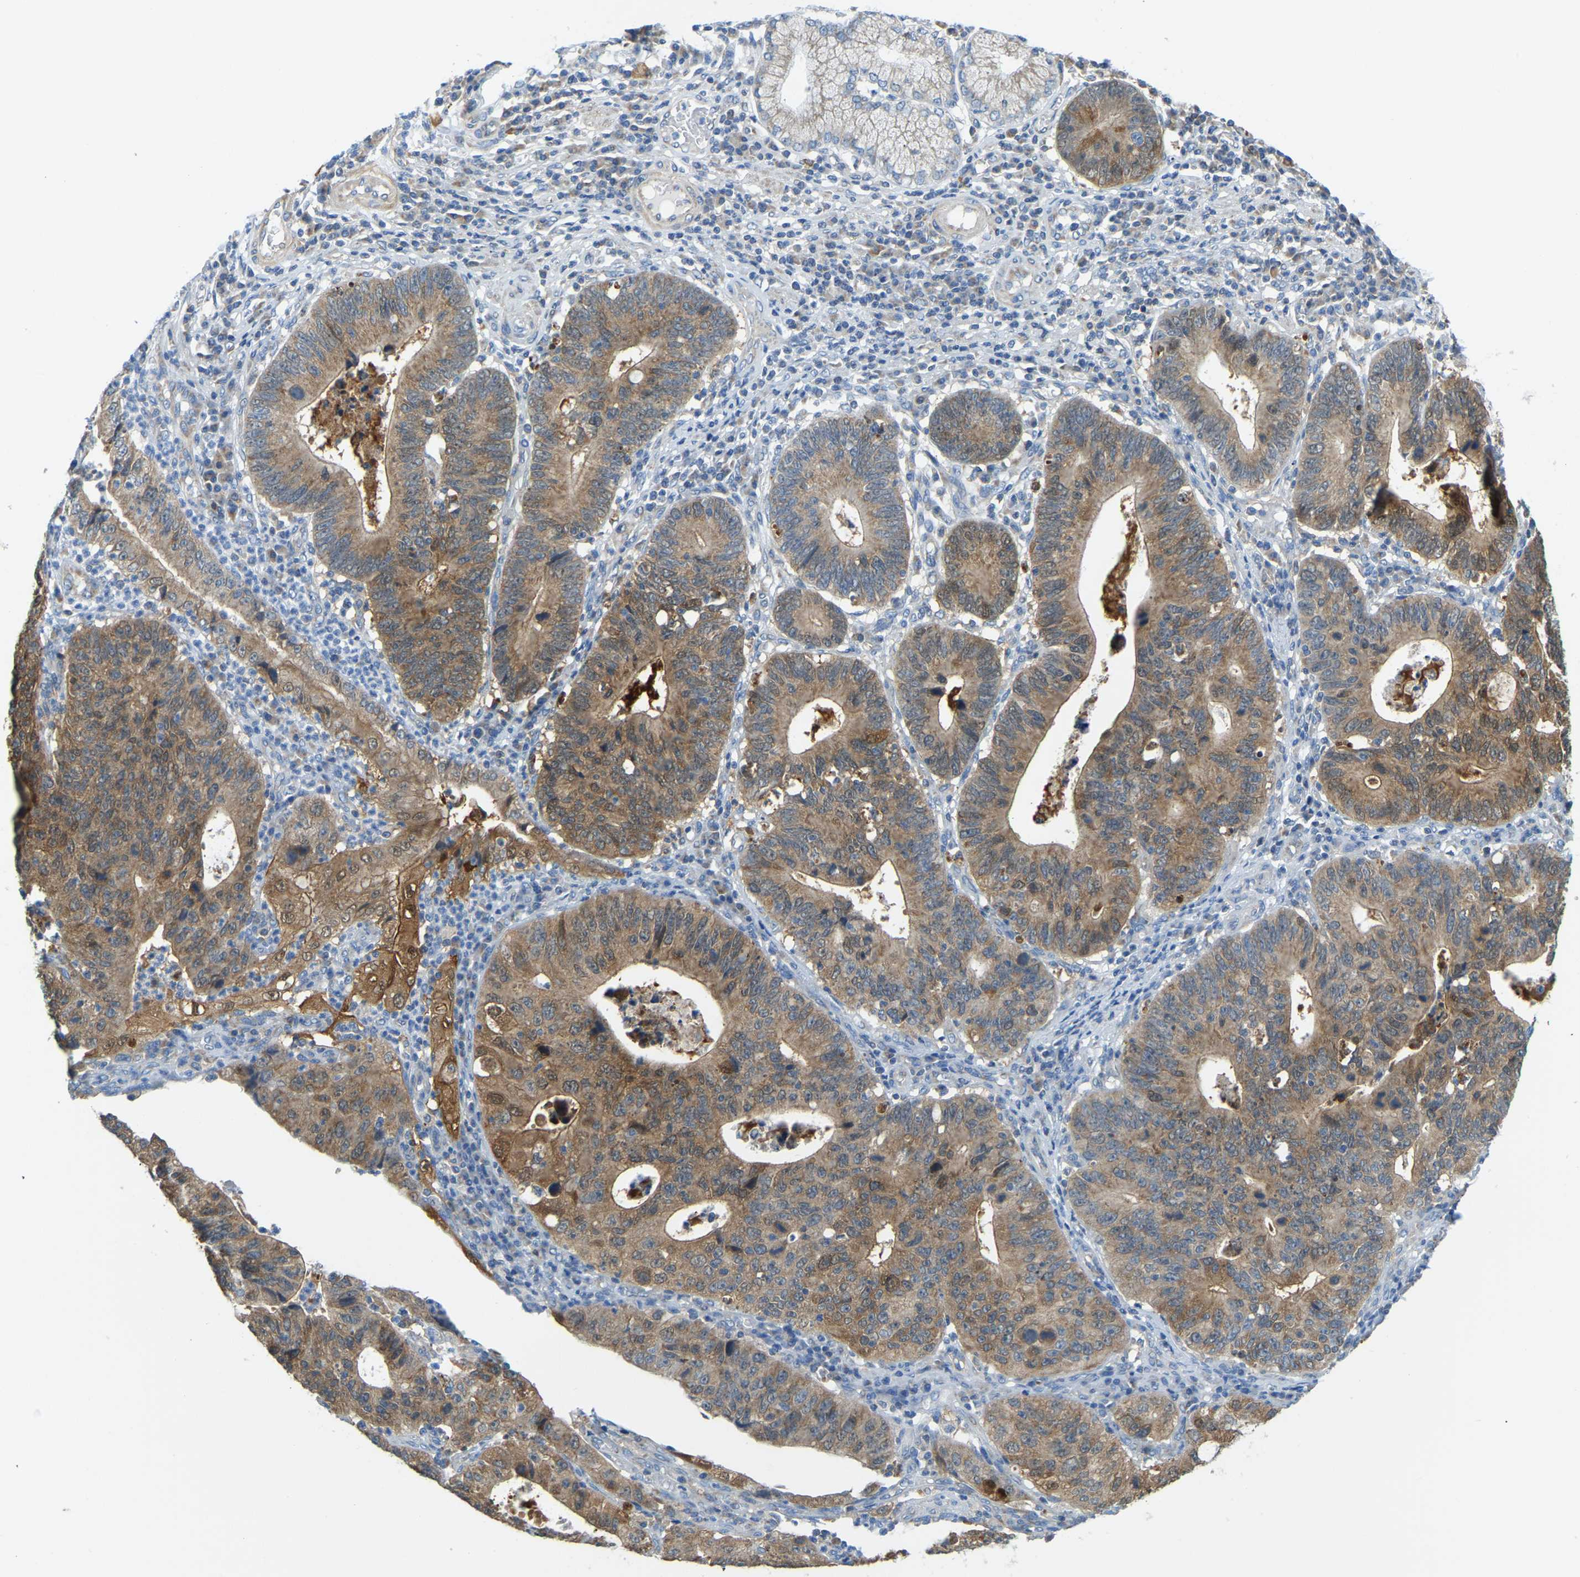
{"staining": {"intensity": "moderate", "quantity": ">75%", "location": "cytoplasmic/membranous"}, "tissue": "stomach cancer", "cell_type": "Tumor cells", "image_type": "cancer", "snomed": [{"axis": "morphology", "description": "Adenocarcinoma, NOS"}, {"axis": "topography", "description": "Stomach"}], "caption": "Adenocarcinoma (stomach) stained with a brown dye exhibits moderate cytoplasmic/membranous positive staining in about >75% of tumor cells.", "gene": "GDA", "patient": {"sex": "male", "age": 59}}